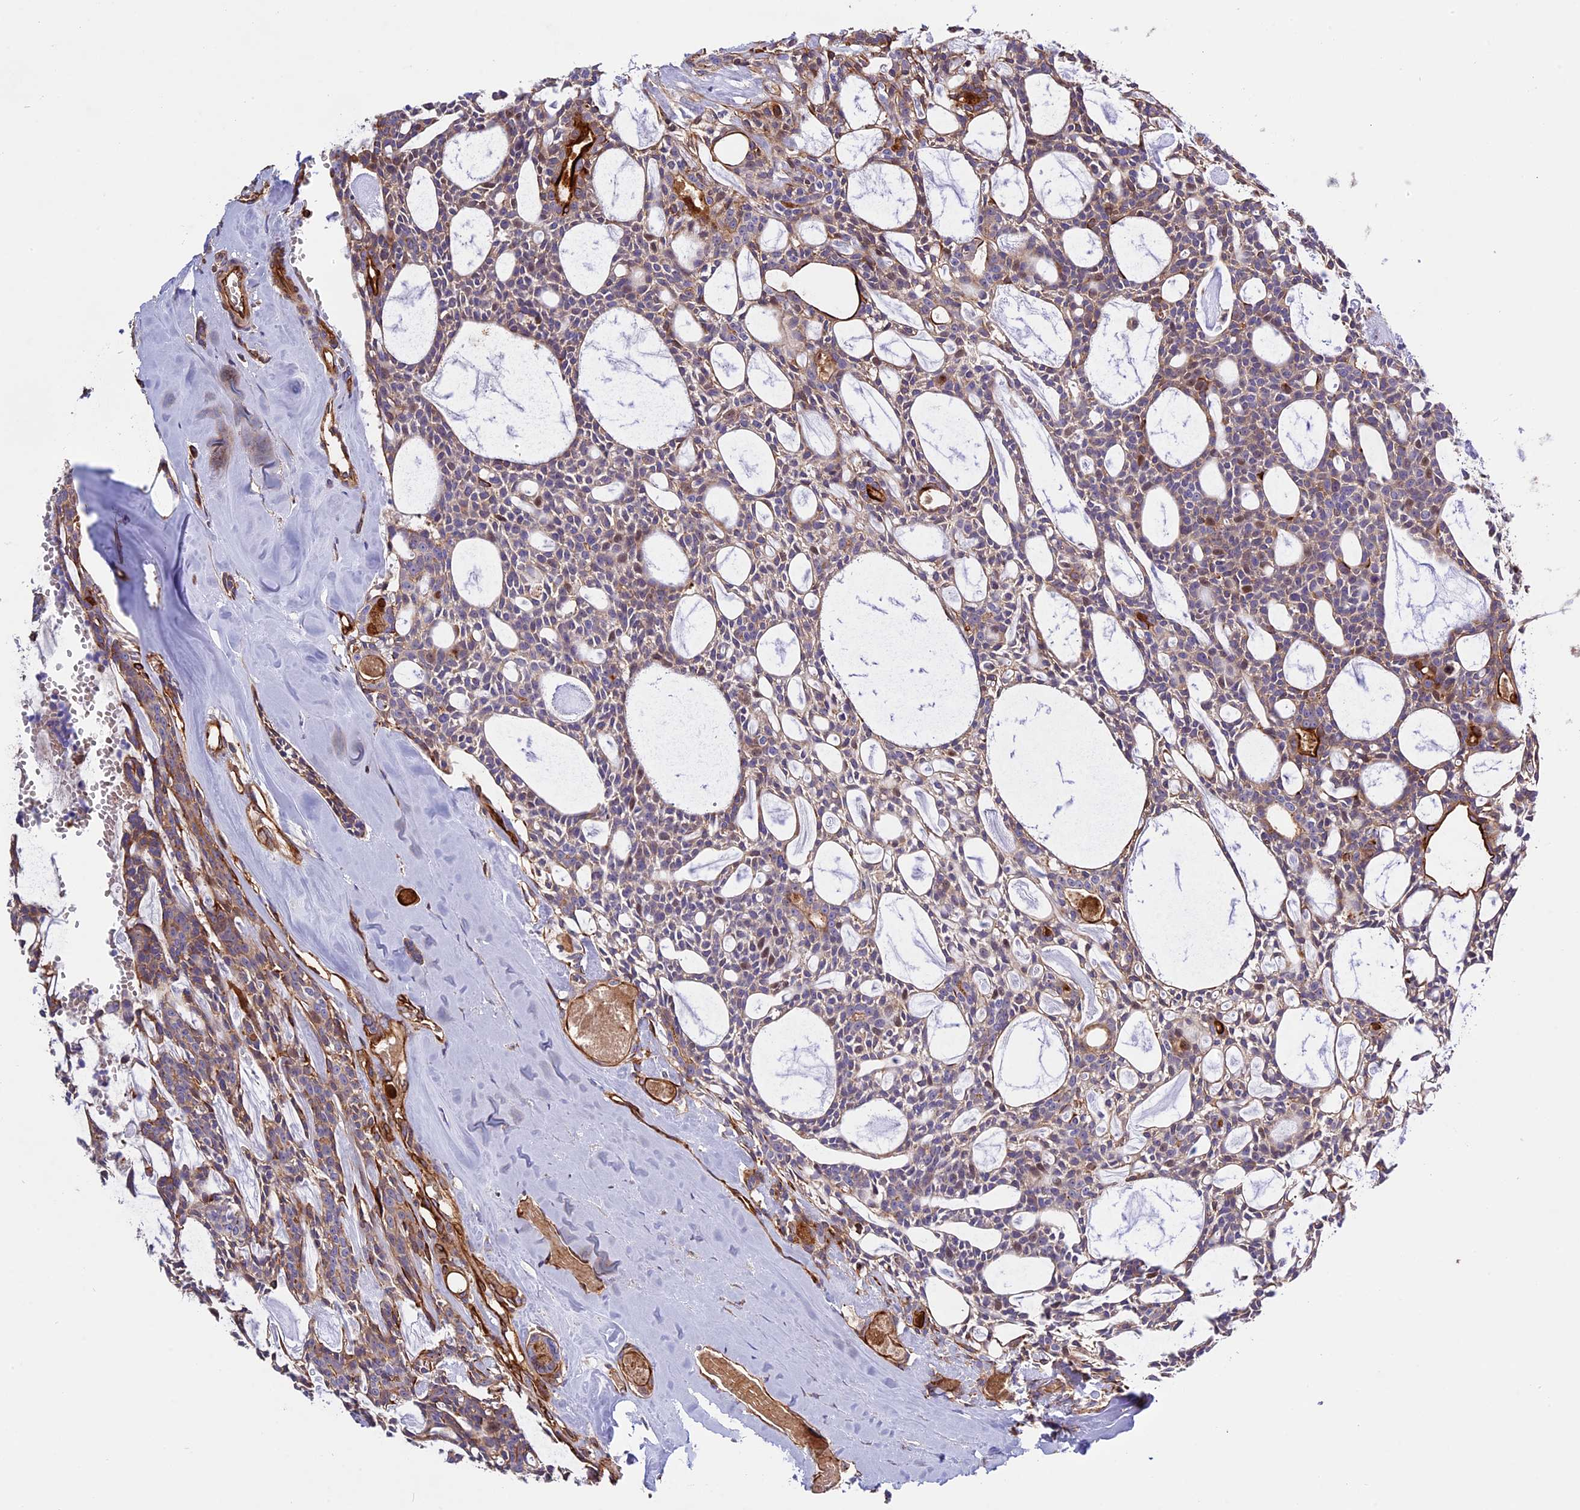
{"staining": {"intensity": "weak", "quantity": "25%-75%", "location": "cytoplasmic/membranous"}, "tissue": "head and neck cancer", "cell_type": "Tumor cells", "image_type": "cancer", "snomed": [{"axis": "morphology", "description": "Adenocarcinoma, NOS"}, {"axis": "topography", "description": "Salivary gland"}, {"axis": "topography", "description": "Head-Neck"}], "caption": "The image displays a brown stain indicating the presence of a protein in the cytoplasmic/membranous of tumor cells in head and neck adenocarcinoma.", "gene": "CD99L2", "patient": {"sex": "male", "age": 55}}